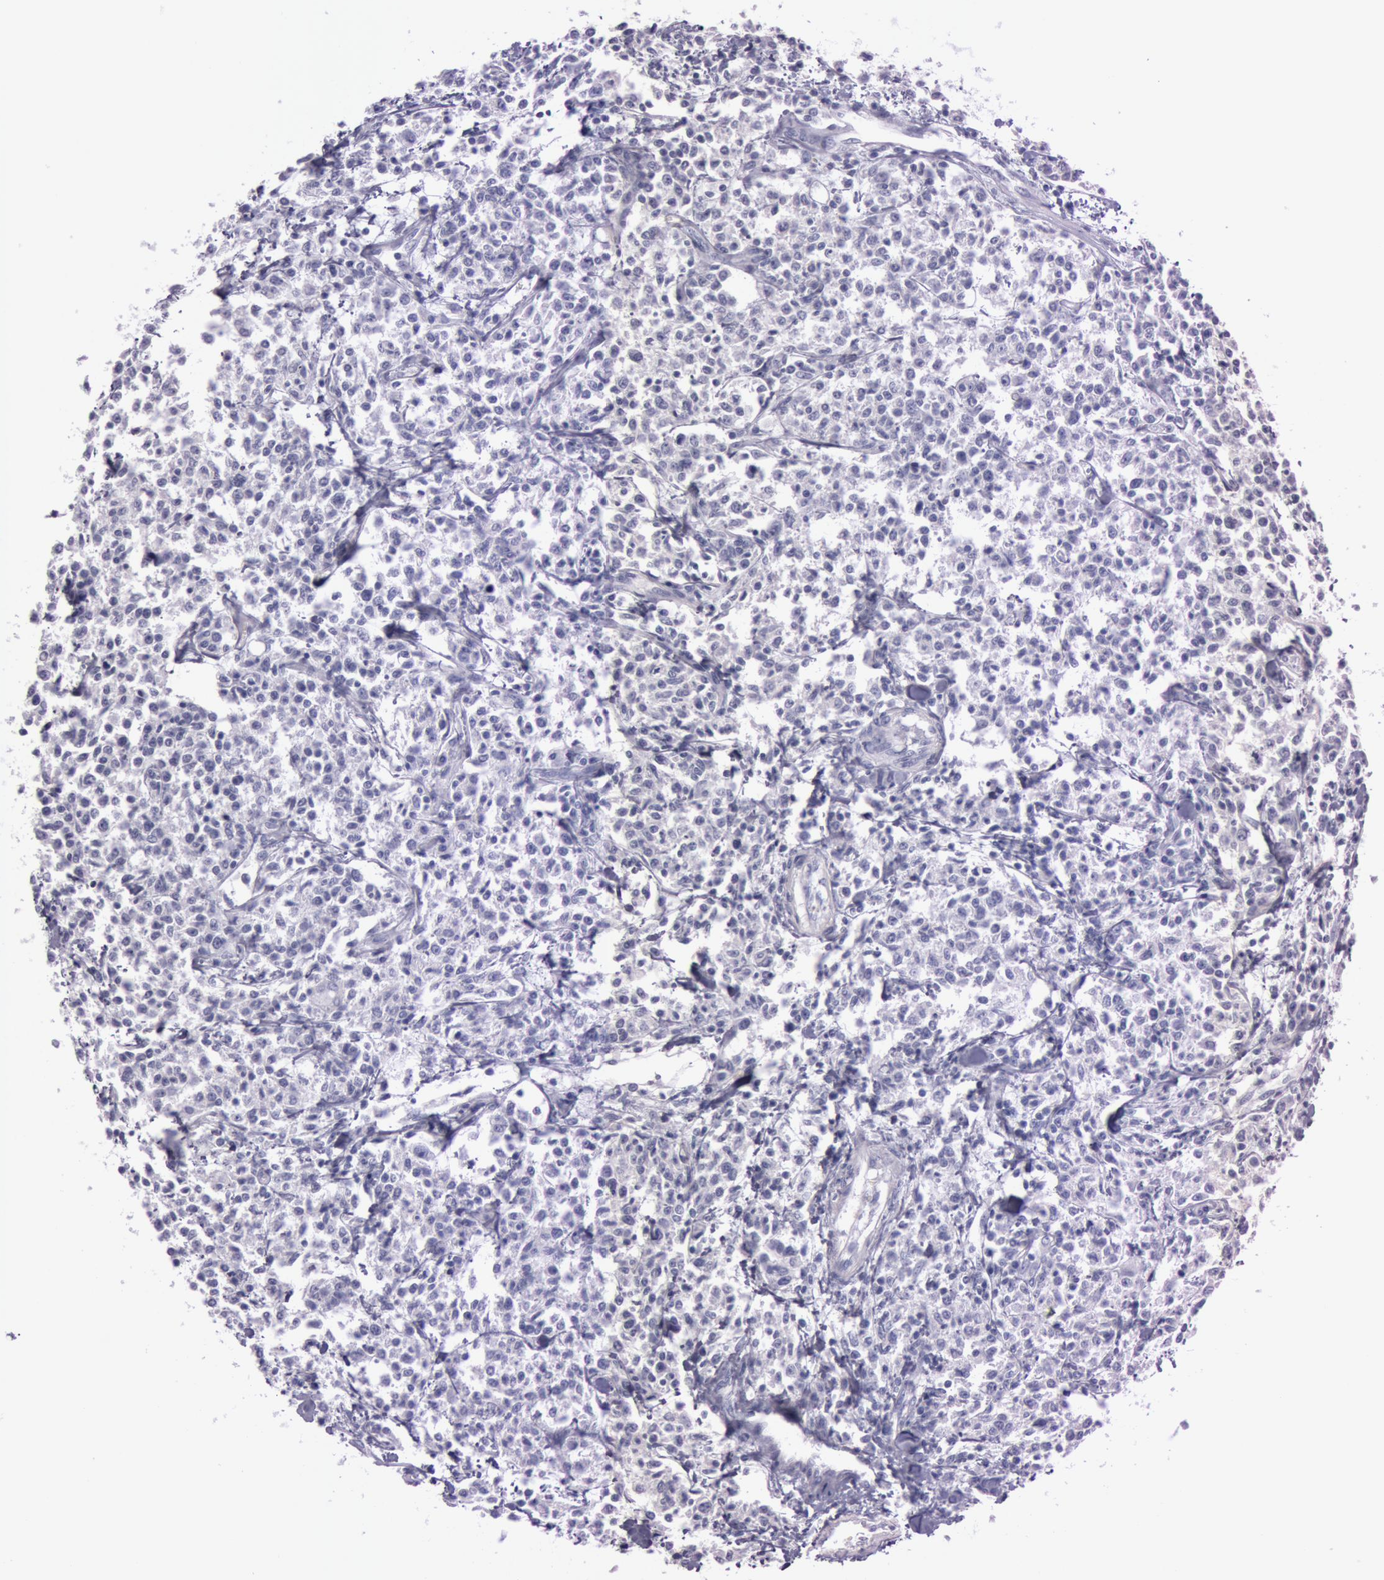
{"staining": {"intensity": "negative", "quantity": "none", "location": "none"}, "tissue": "lymphoma", "cell_type": "Tumor cells", "image_type": "cancer", "snomed": [{"axis": "morphology", "description": "Malignant lymphoma, non-Hodgkin's type, Low grade"}, {"axis": "topography", "description": "Small intestine"}], "caption": "Tumor cells show no significant staining in lymphoma. (DAB immunohistochemistry (IHC), high magnification).", "gene": "S100A7", "patient": {"sex": "female", "age": 59}}